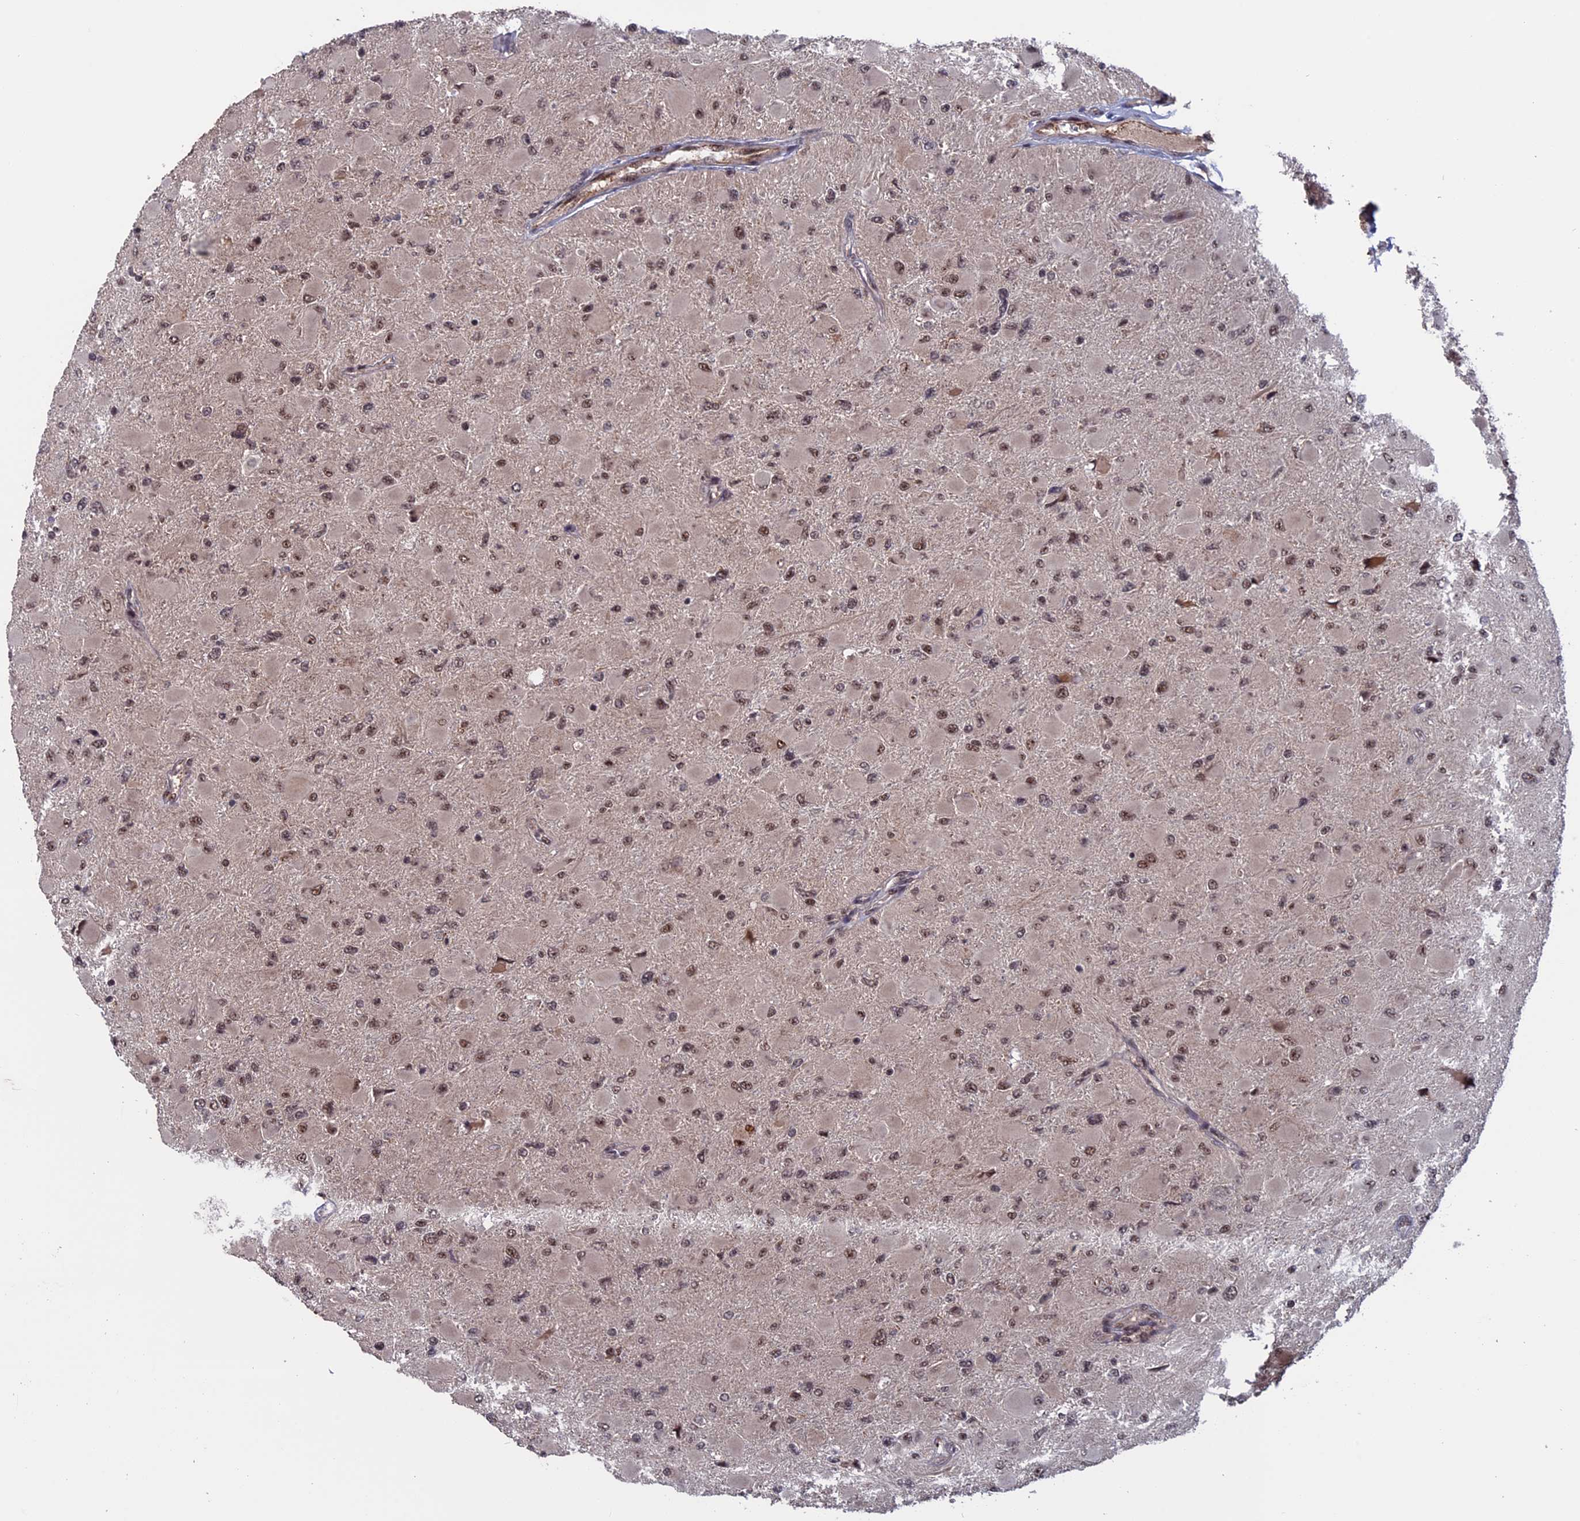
{"staining": {"intensity": "moderate", "quantity": "25%-75%", "location": "nuclear"}, "tissue": "glioma", "cell_type": "Tumor cells", "image_type": "cancer", "snomed": [{"axis": "morphology", "description": "Glioma, malignant, High grade"}, {"axis": "topography", "description": "Cerebral cortex"}], "caption": "Immunohistochemistry (IHC) of glioma reveals medium levels of moderate nuclear positivity in about 25%-75% of tumor cells. Ihc stains the protein in brown and the nuclei are stained blue.", "gene": "CACTIN", "patient": {"sex": "female", "age": 36}}